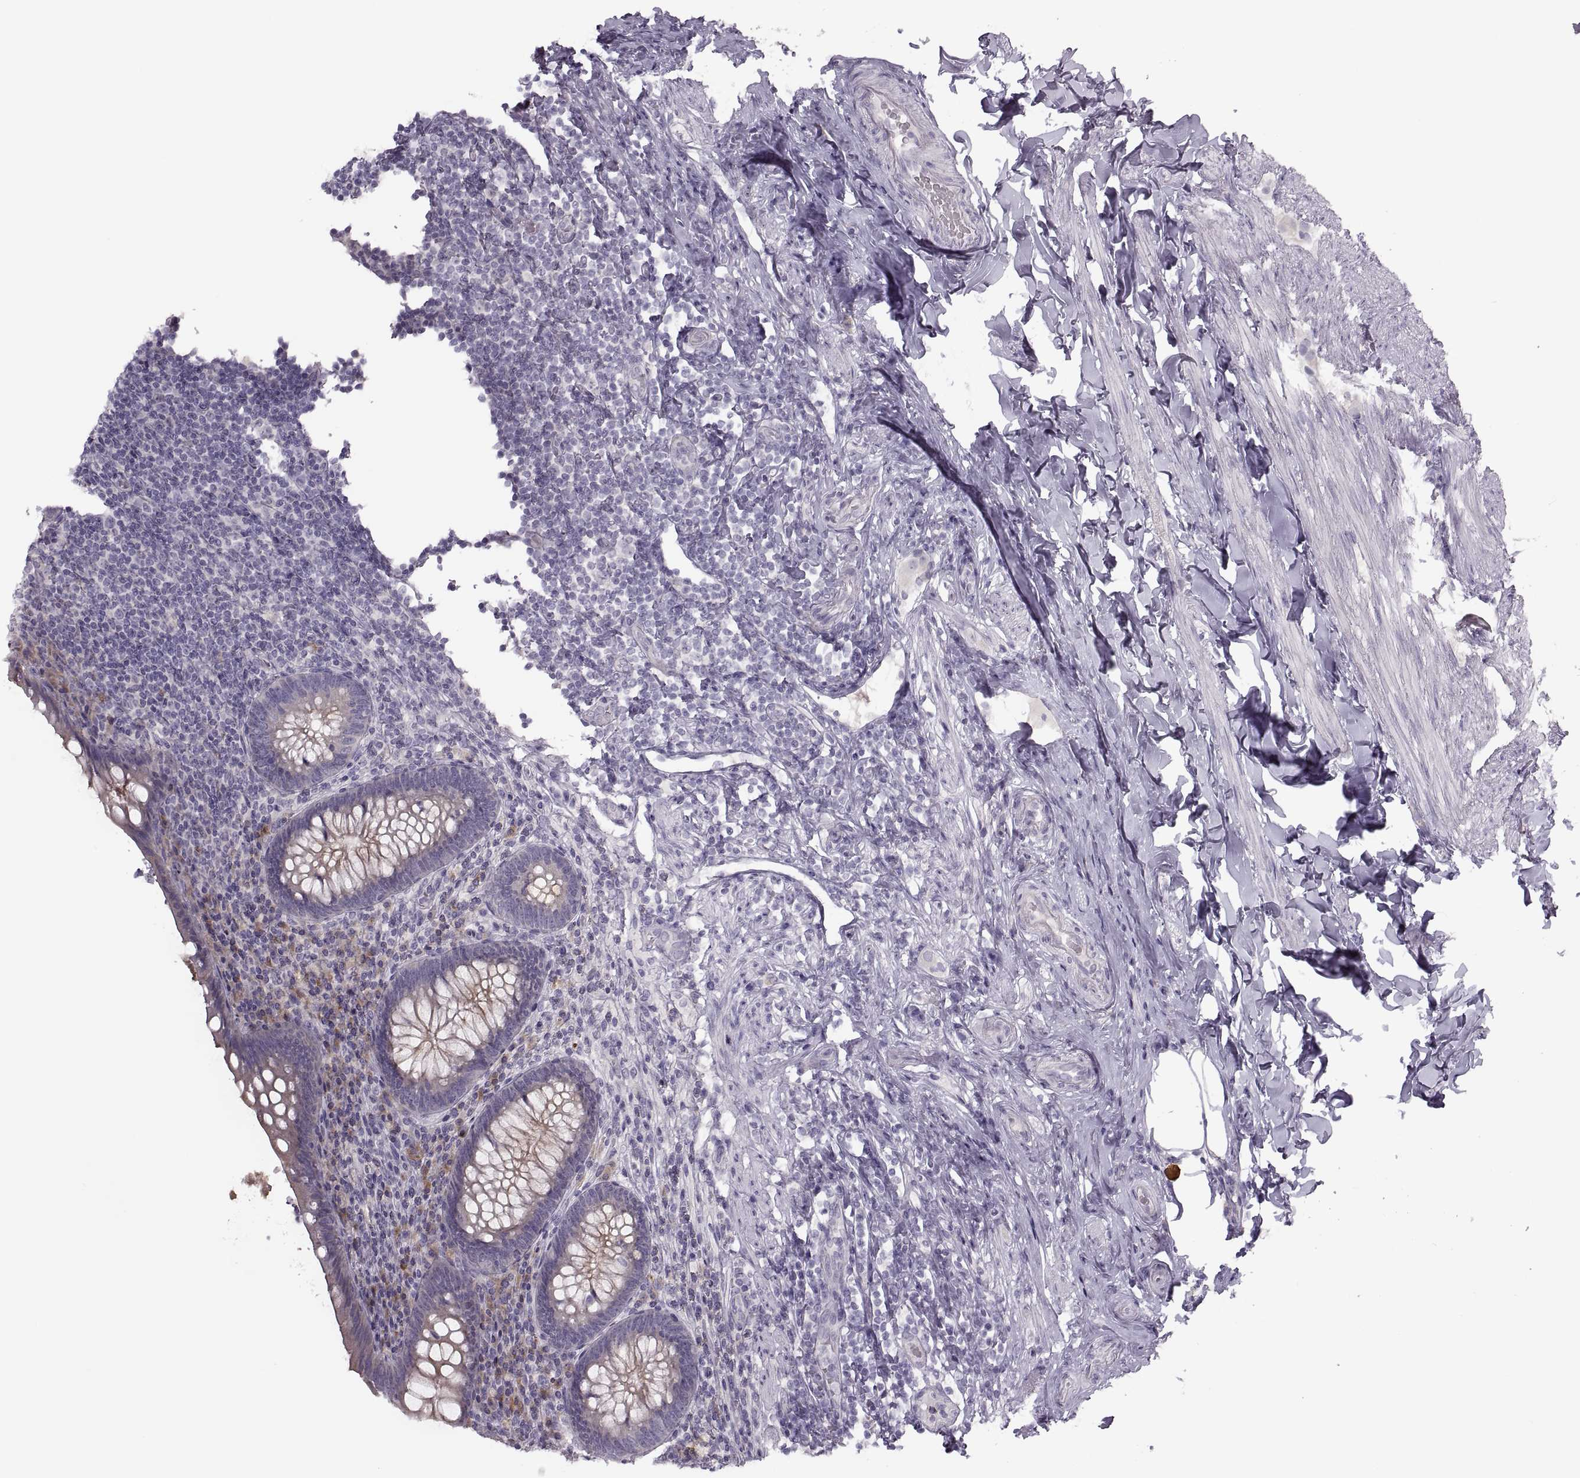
{"staining": {"intensity": "weak", "quantity": "25%-75%", "location": "cytoplasmic/membranous"}, "tissue": "appendix", "cell_type": "Glandular cells", "image_type": "normal", "snomed": [{"axis": "morphology", "description": "Normal tissue, NOS"}, {"axis": "topography", "description": "Appendix"}], "caption": "The image exhibits immunohistochemical staining of benign appendix. There is weak cytoplasmic/membranous positivity is identified in about 25%-75% of glandular cells. (Stains: DAB (3,3'-diaminobenzidine) in brown, nuclei in blue, Microscopy: brightfield microscopy at high magnification).", "gene": "H2AP", "patient": {"sex": "male", "age": 47}}